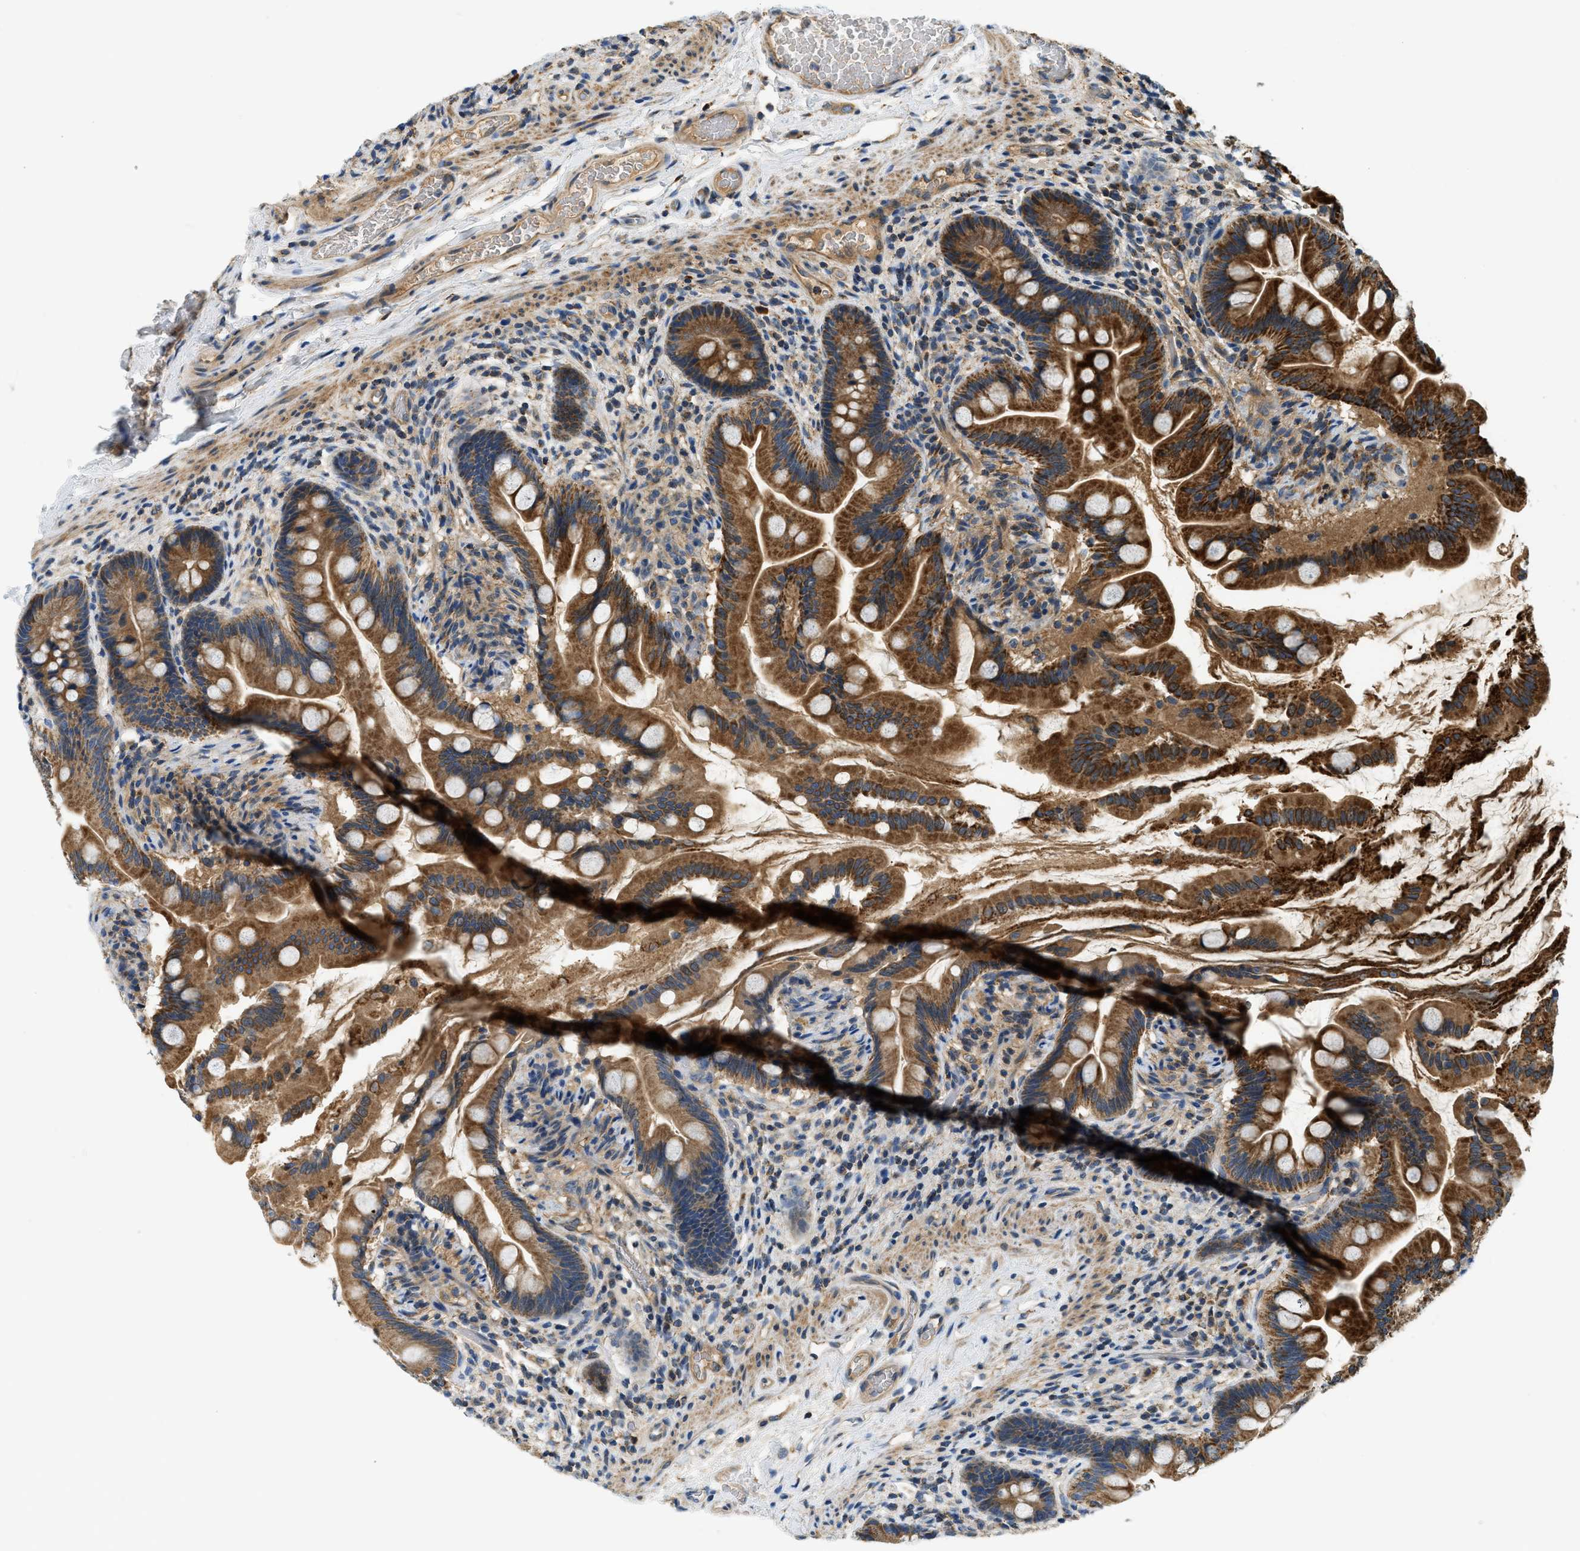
{"staining": {"intensity": "strong", "quantity": ">75%", "location": "cytoplasmic/membranous"}, "tissue": "small intestine", "cell_type": "Glandular cells", "image_type": "normal", "snomed": [{"axis": "morphology", "description": "Normal tissue, NOS"}, {"axis": "topography", "description": "Small intestine"}], "caption": "Glandular cells display strong cytoplasmic/membranous staining in approximately >75% of cells in normal small intestine.", "gene": "KCNK1", "patient": {"sex": "female", "age": 56}}